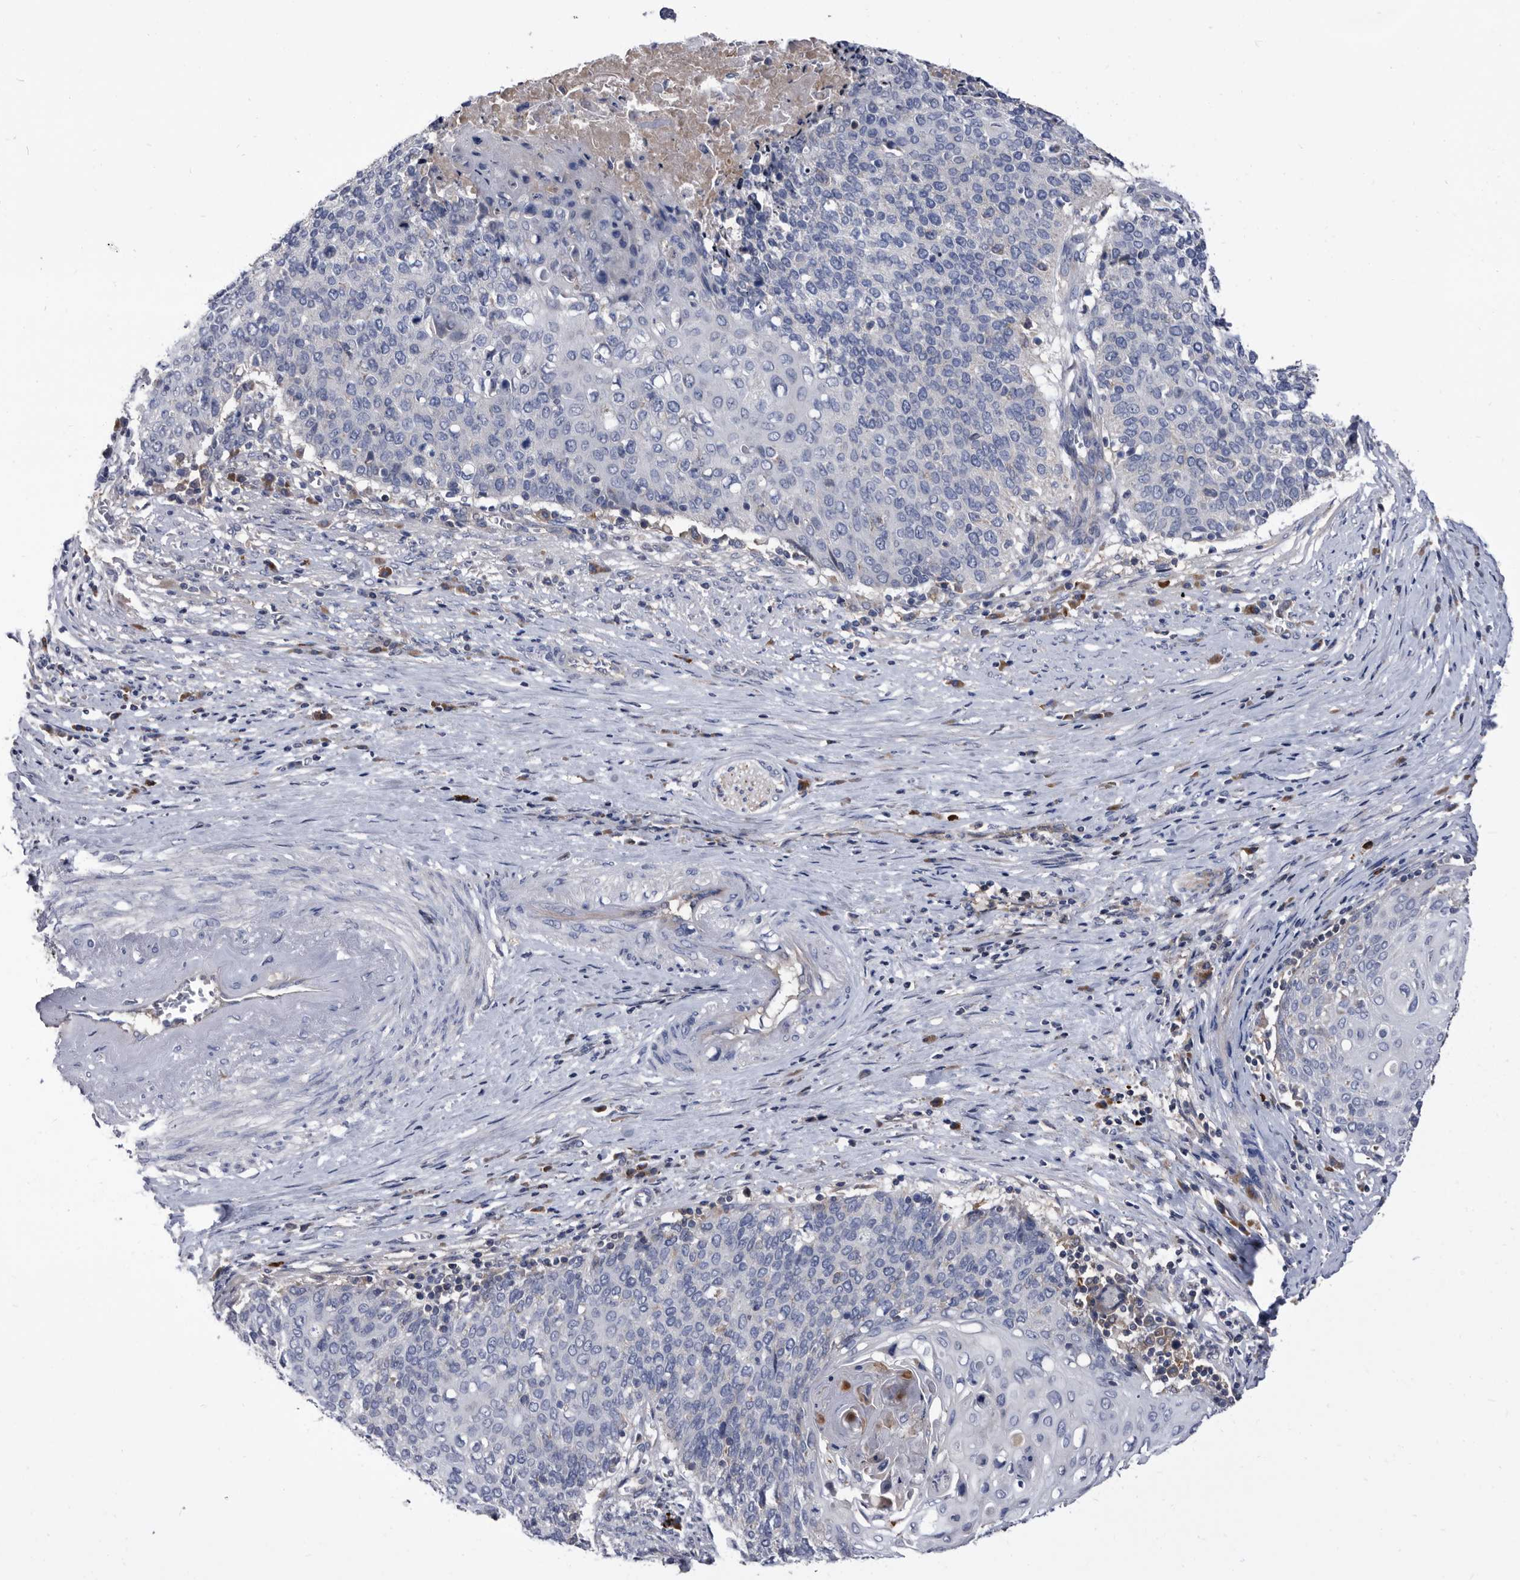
{"staining": {"intensity": "negative", "quantity": "none", "location": "none"}, "tissue": "cervical cancer", "cell_type": "Tumor cells", "image_type": "cancer", "snomed": [{"axis": "morphology", "description": "Squamous cell carcinoma, NOS"}, {"axis": "topography", "description": "Cervix"}], "caption": "Human cervical cancer (squamous cell carcinoma) stained for a protein using immunohistochemistry (IHC) reveals no staining in tumor cells.", "gene": "DTNBP1", "patient": {"sex": "female", "age": 39}}